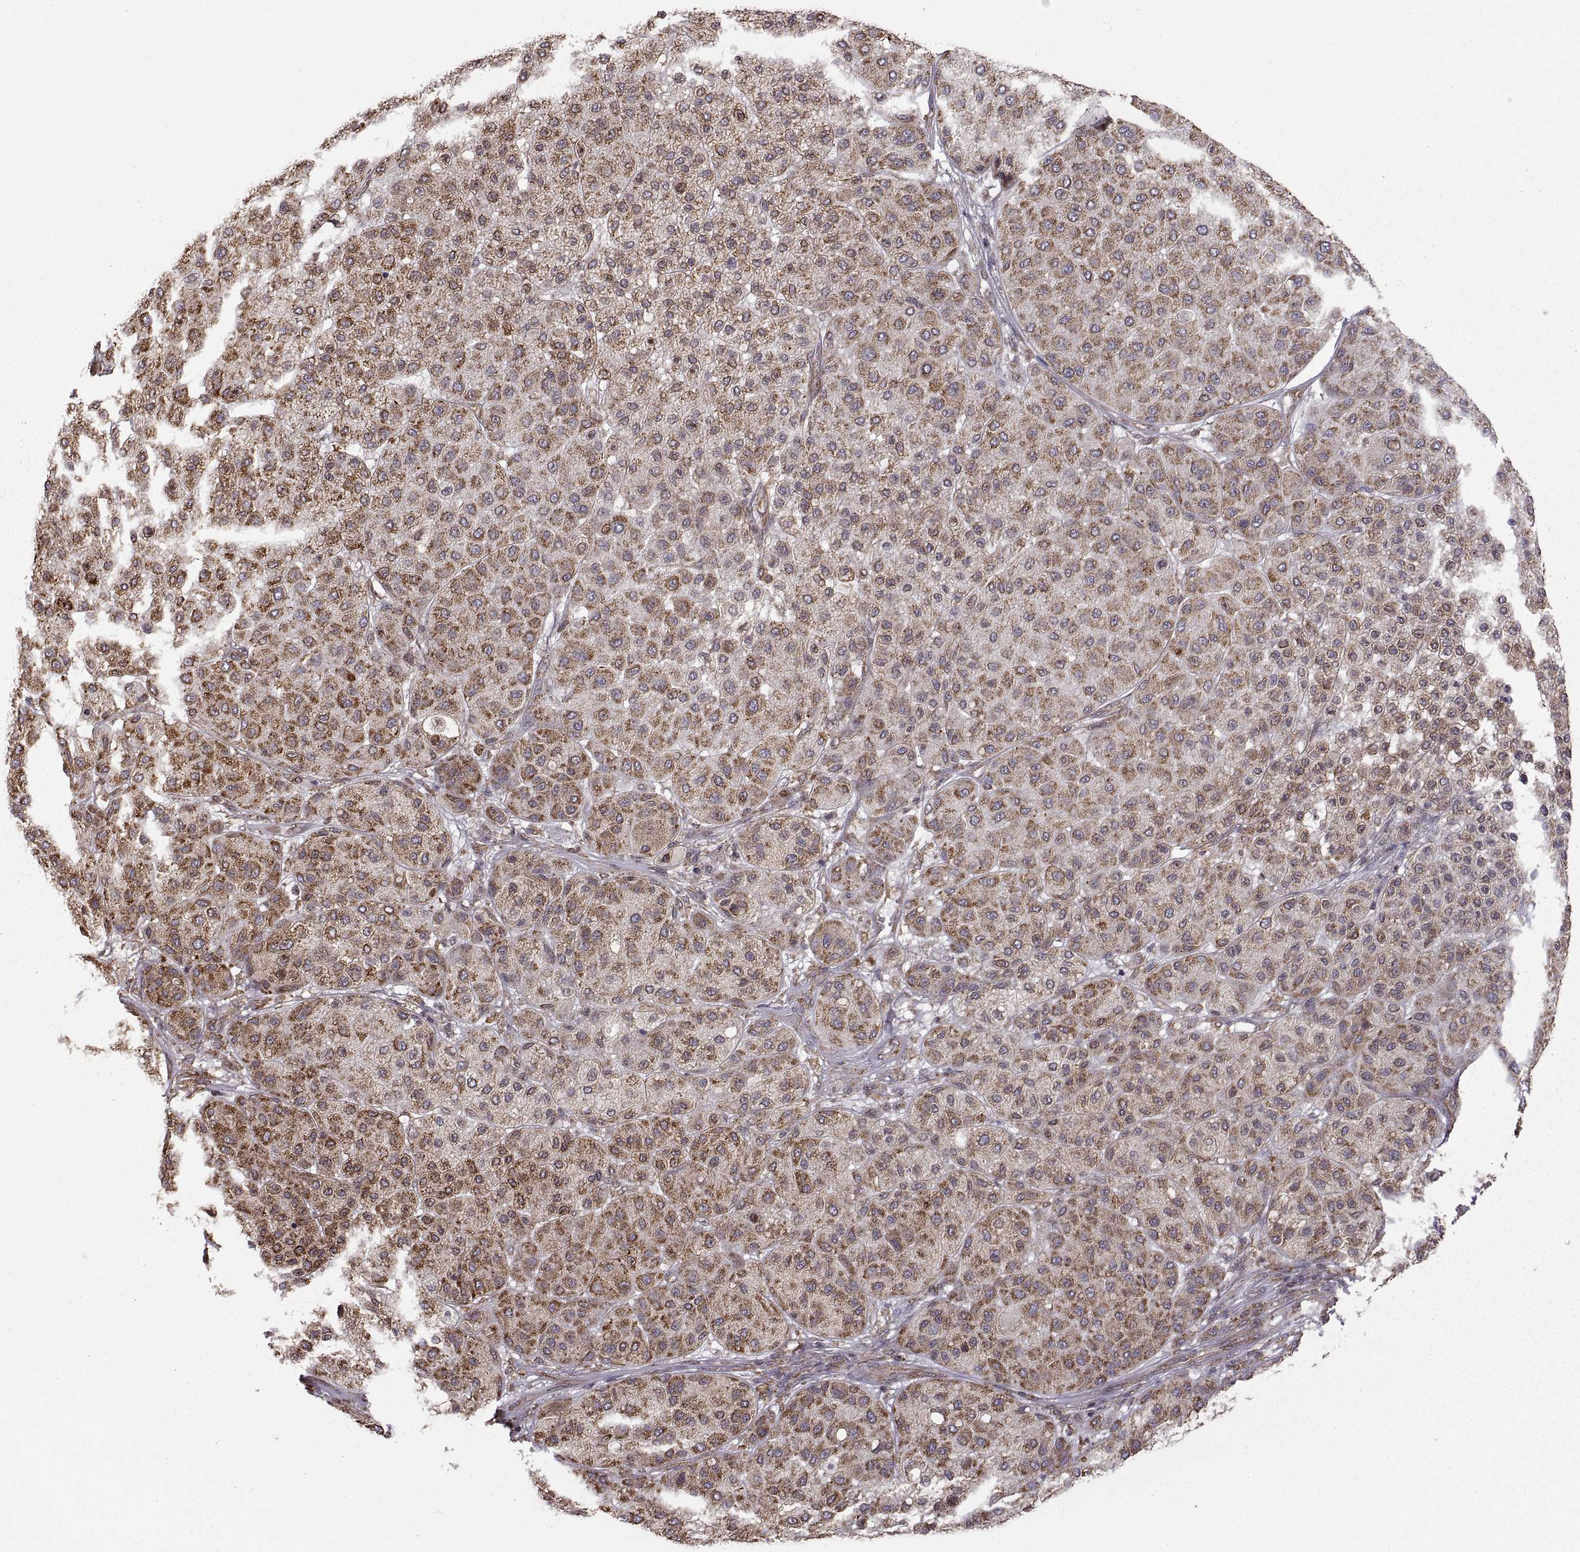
{"staining": {"intensity": "moderate", "quantity": "25%-75%", "location": "cytoplasmic/membranous"}, "tissue": "melanoma", "cell_type": "Tumor cells", "image_type": "cancer", "snomed": [{"axis": "morphology", "description": "Malignant melanoma, Metastatic site"}, {"axis": "topography", "description": "Smooth muscle"}], "caption": "High-magnification brightfield microscopy of malignant melanoma (metastatic site) stained with DAB (brown) and counterstained with hematoxylin (blue). tumor cells exhibit moderate cytoplasmic/membranous expression is appreciated in about25%-75% of cells.", "gene": "PDIA3", "patient": {"sex": "male", "age": 41}}